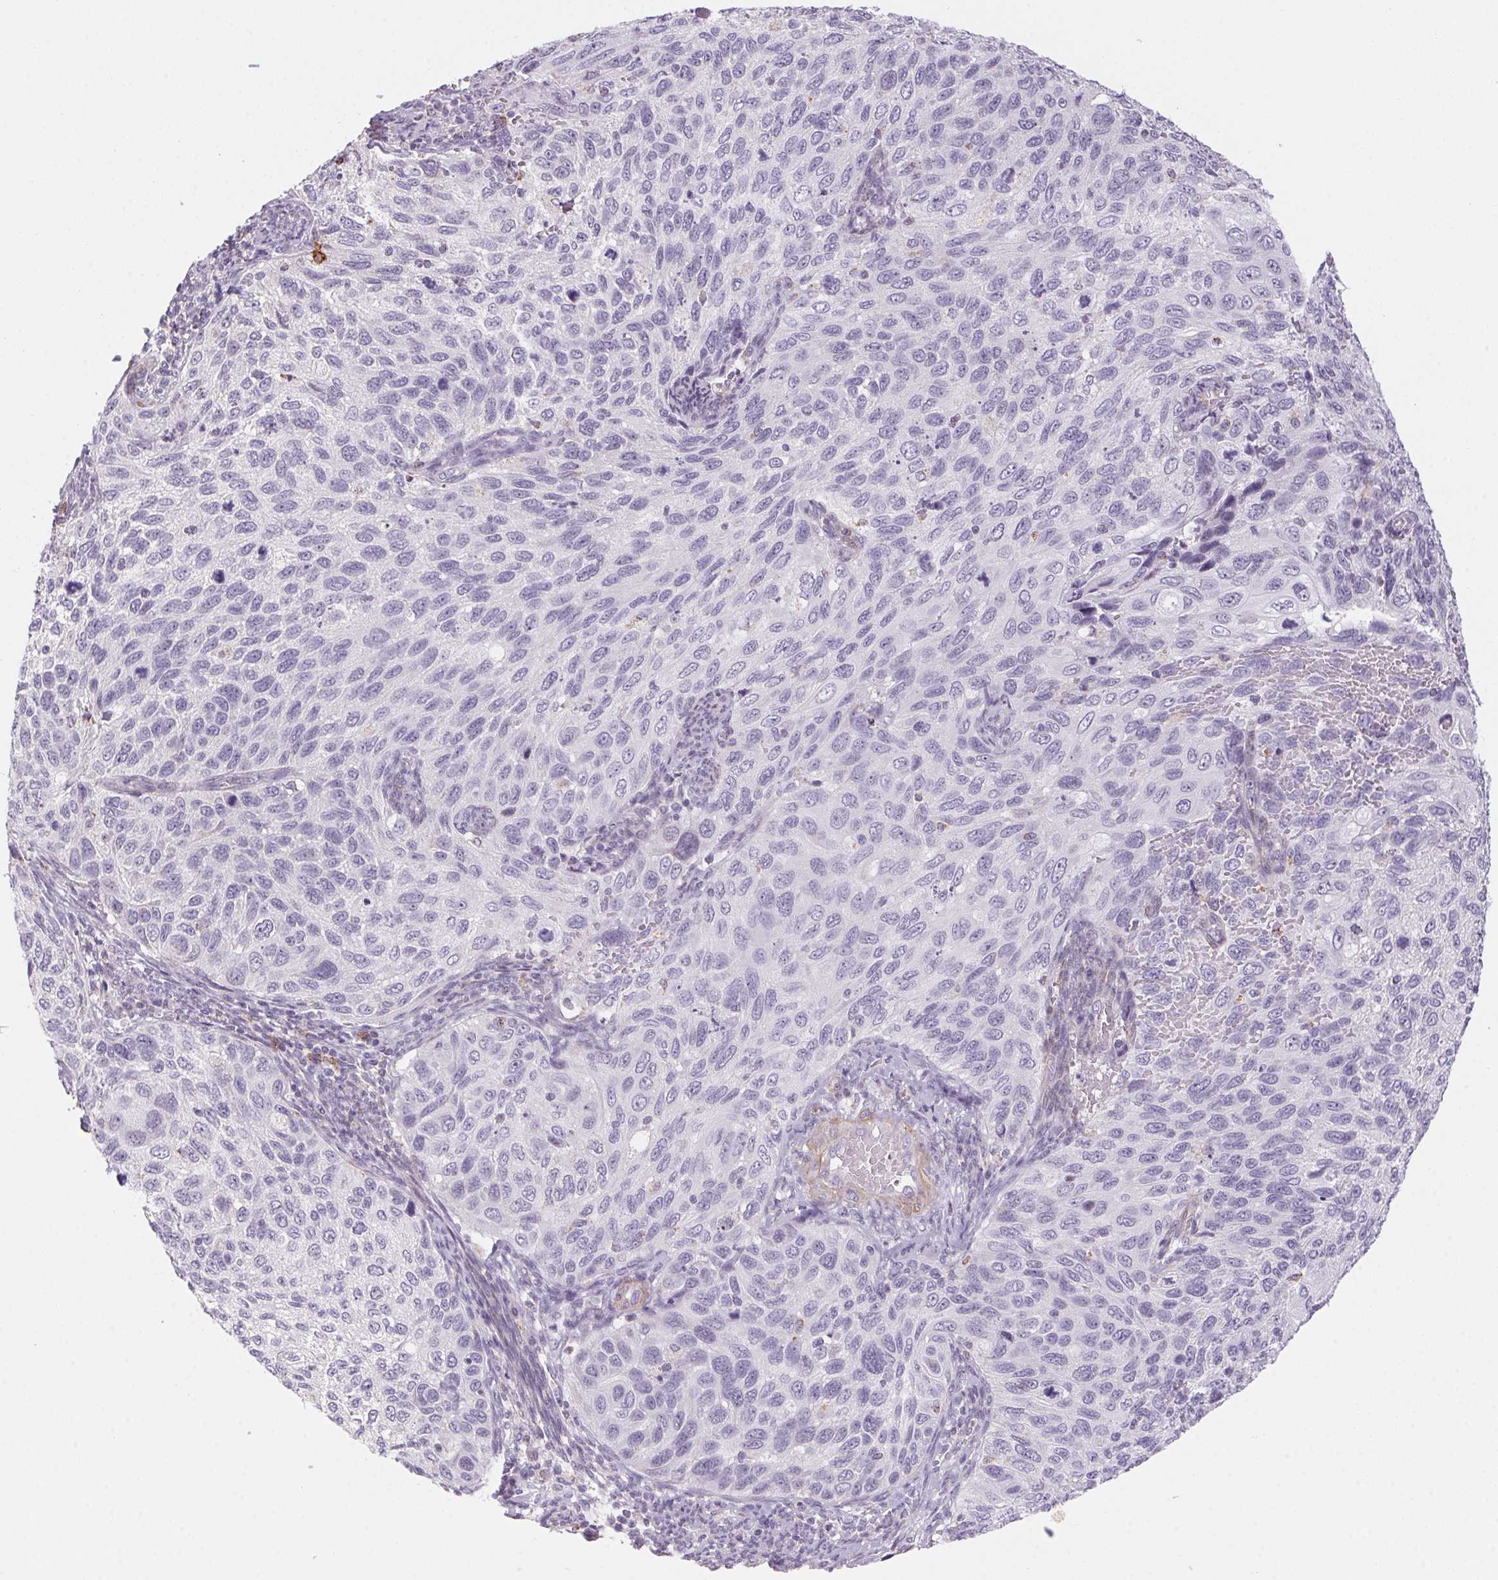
{"staining": {"intensity": "negative", "quantity": "none", "location": "none"}, "tissue": "cervical cancer", "cell_type": "Tumor cells", "image_type": "cancer", "snomed": [{"axis": "morphology", "description": "Squamous cell carcinoma, NOS"}, {"axis": "topography", "description": "Cervix"}], "caption": "This is a image of immunohistochemistry (IHC) staining of squamous cell carcinoma (cervical), which shows no expression in tumor cells.", "gene": "PRPH", "patient": {"sex": "female", "age": 70}}